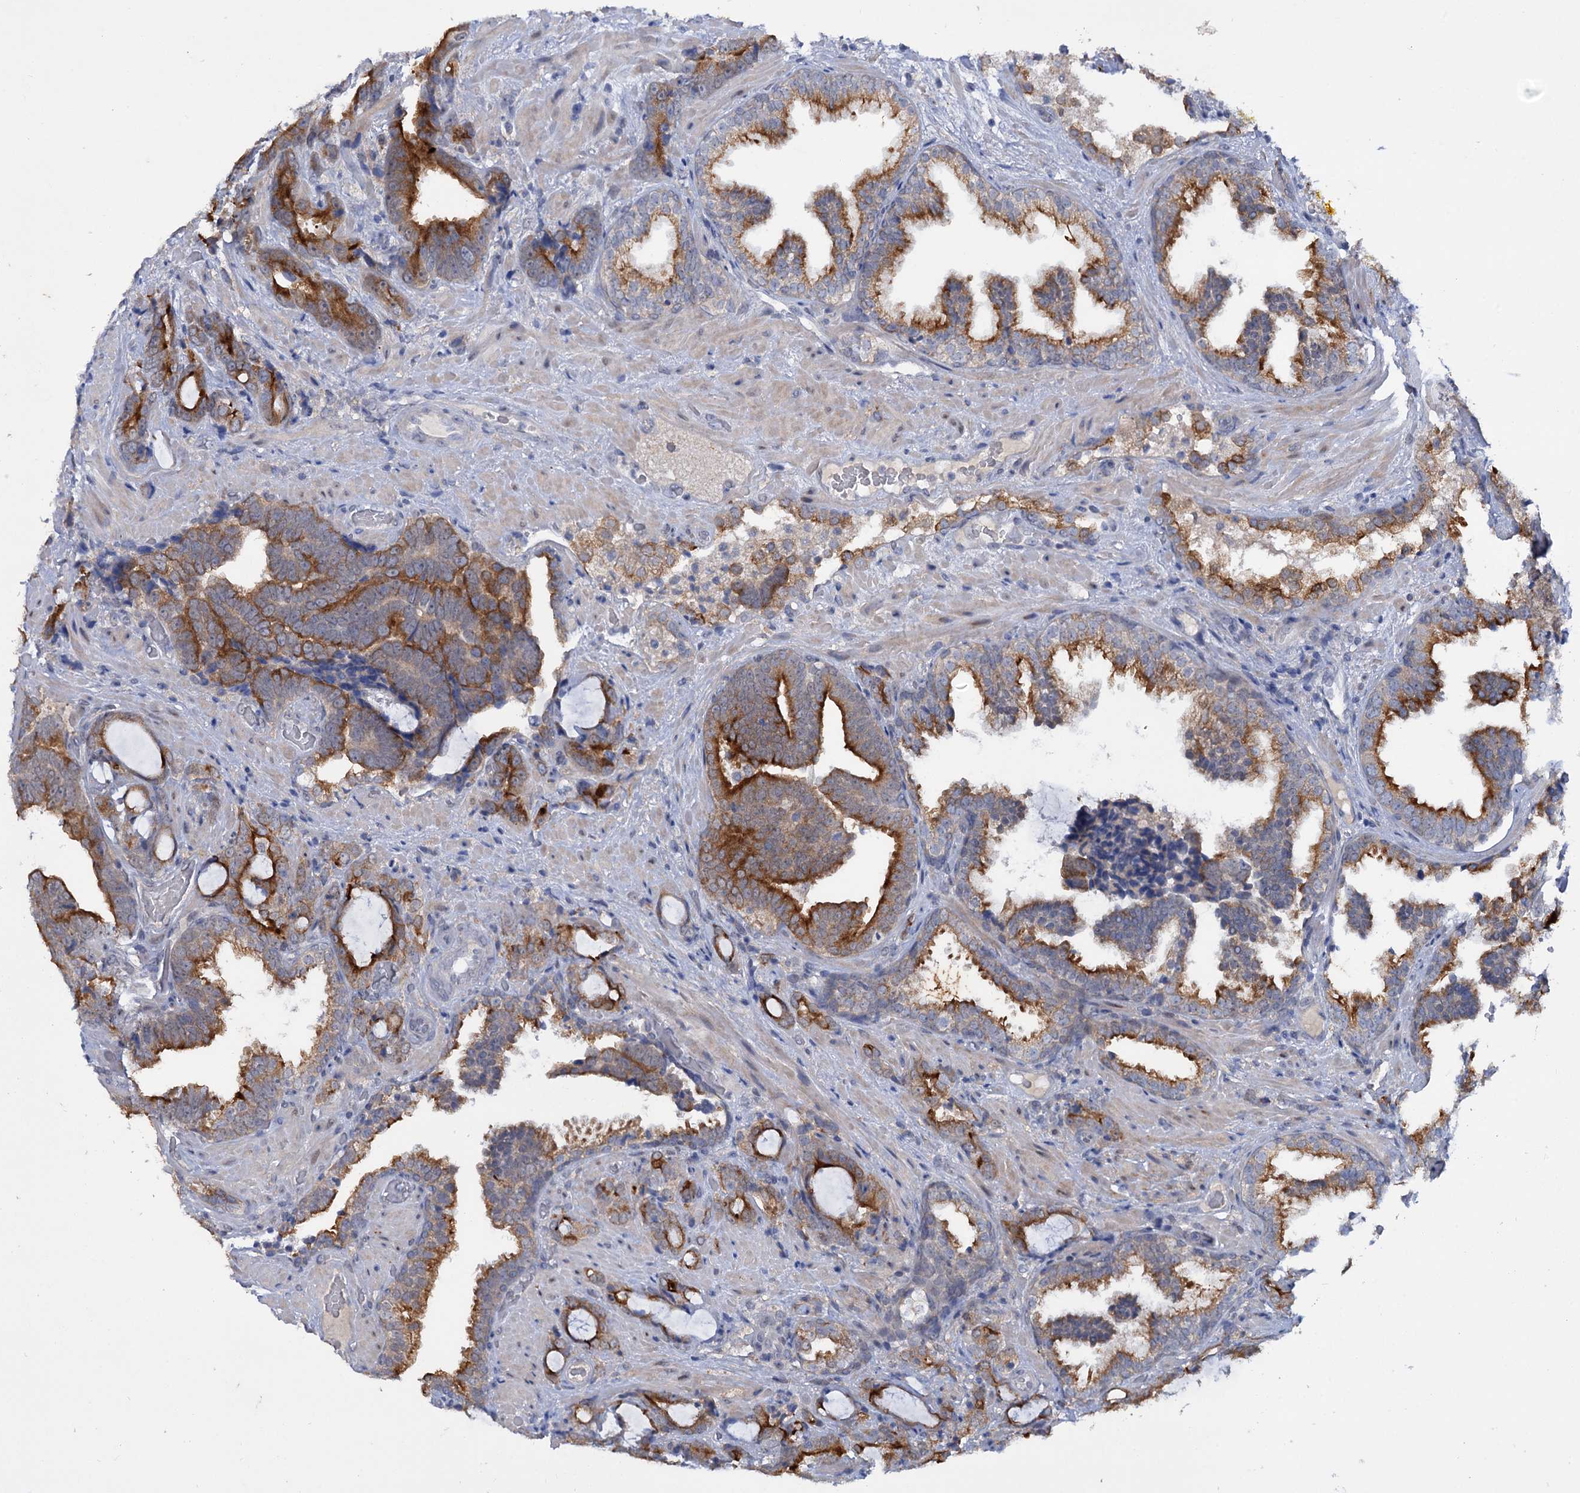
{"staining": {"intensity": "strong", "quantity": ">75%", "location": "cytoplasmic/membranous"}, "tissue": "prostate cancer", "cell_type": "Tumor cells", "image_type": "cancer", "snomed": [{"axis": "morphology", "description": "Adenocarcinoma, High grade"}, {"axis": "topography", "description": "Prostate and seminal vesicle, NOS"}], "caption": "Immunohistochemical staining of high-grade adenocarcinoma (prostate) exhibits high levels of strong cytoplasmic/membranous positivity in about >75% of tumor cells.", "gene": "MID1IP1", "patient": {"sex": "male", "age": 67}}